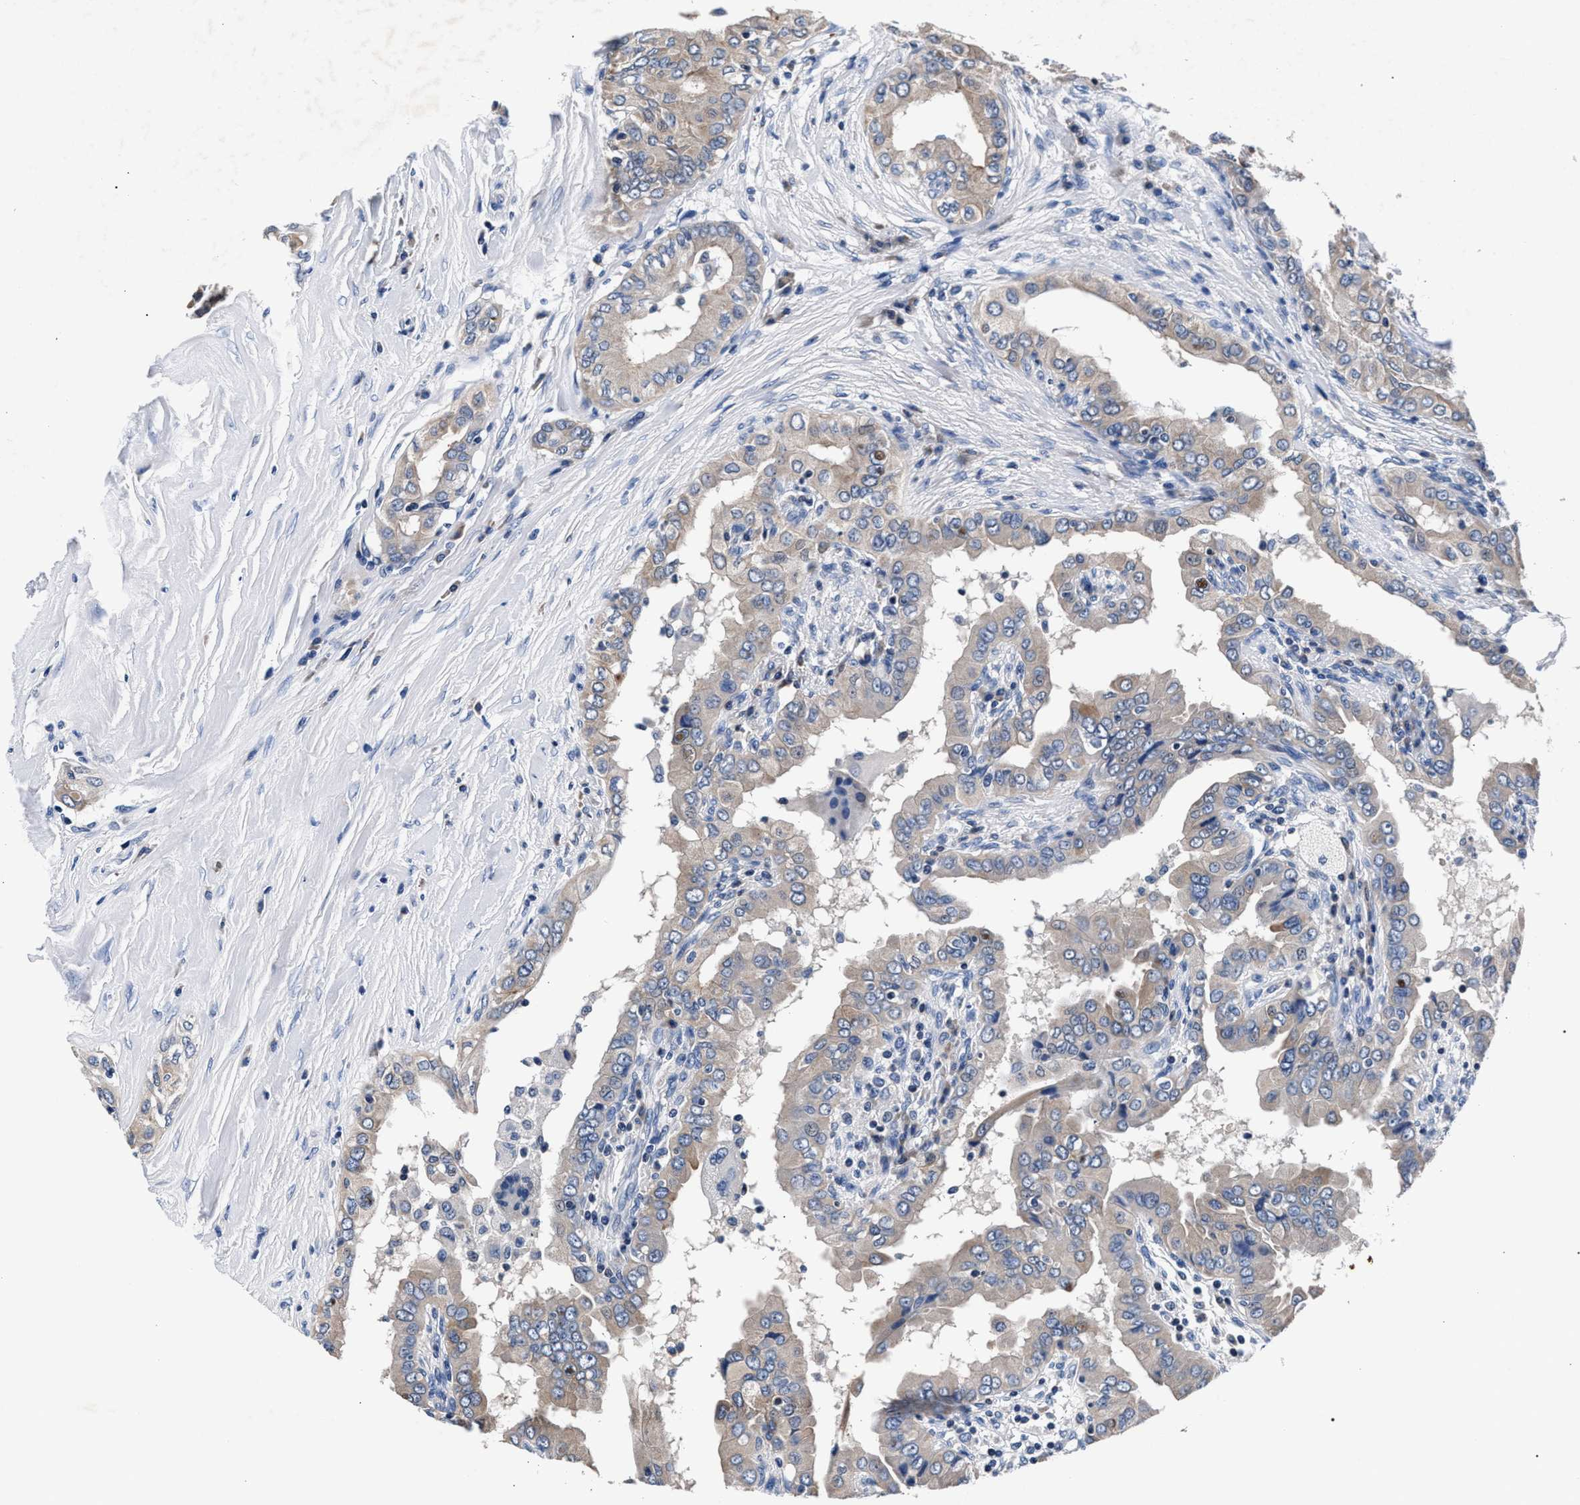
{"staining": {"intensity": "weak", "quantity": ">75%", "location": "cytoplasmic/membranous"}, "tissue": "thyroid cancer", "cell_type": "Tumor cells", "image_type": "cancer", "snomed": [{"axis": "morphology", "description": "Papillary adenocarcinoma, NOS"}, {"axis": "topography", "description": "Thyroid gland"}], "caption": "Weak cytoplasmic/membranous protein expression is seen in about >75% of tumor cells in papillary adenocarcinoma (thyroid). Ihc stains the protein of interest in brown and the nuclei are stained blue.", "gene": "PHF24", "patient": {"sex": "male", "age": 33}}